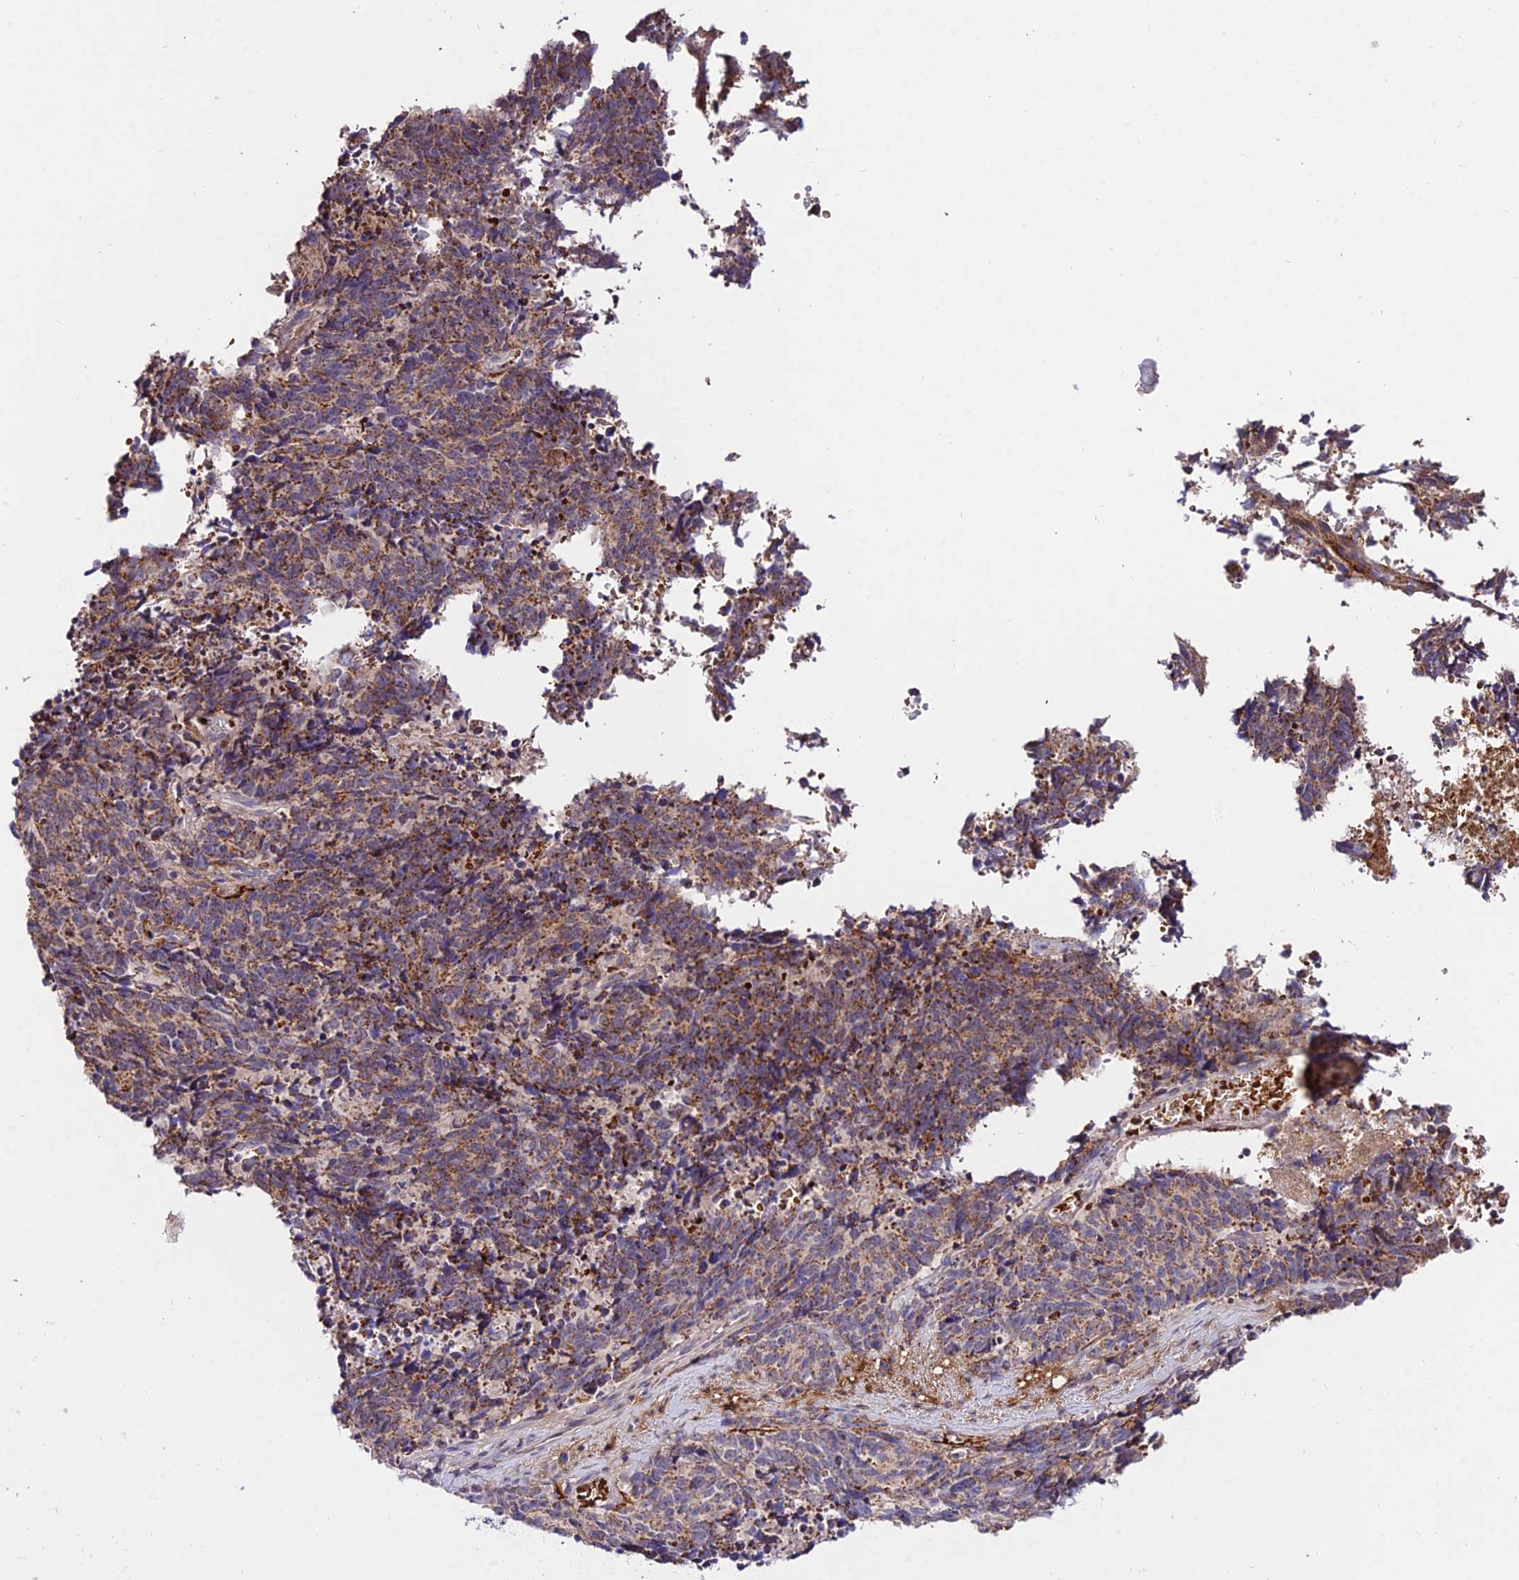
{"staining": {"intensity": "moderate", "quantity": ">75%", "location": "cytoplasmic/membranous"}, "tissue": "cervical cancer", "cell_type": "Tumor cells", "image_type": "cancer", "snomed": [{"axis": "morphology", "description": "Squamous cell carcinoma, NOS"}, {"axis": "topography", "description": "Cervix"}], "caption": "The image reveals immunohistochemical staining of cervical cancer. There is moderate cytoplasmic/membranous expression is appreciated in about >75% of tumor cells.", "gene": "WDR5B", "patient": {"sex": "female", "age": 29}}